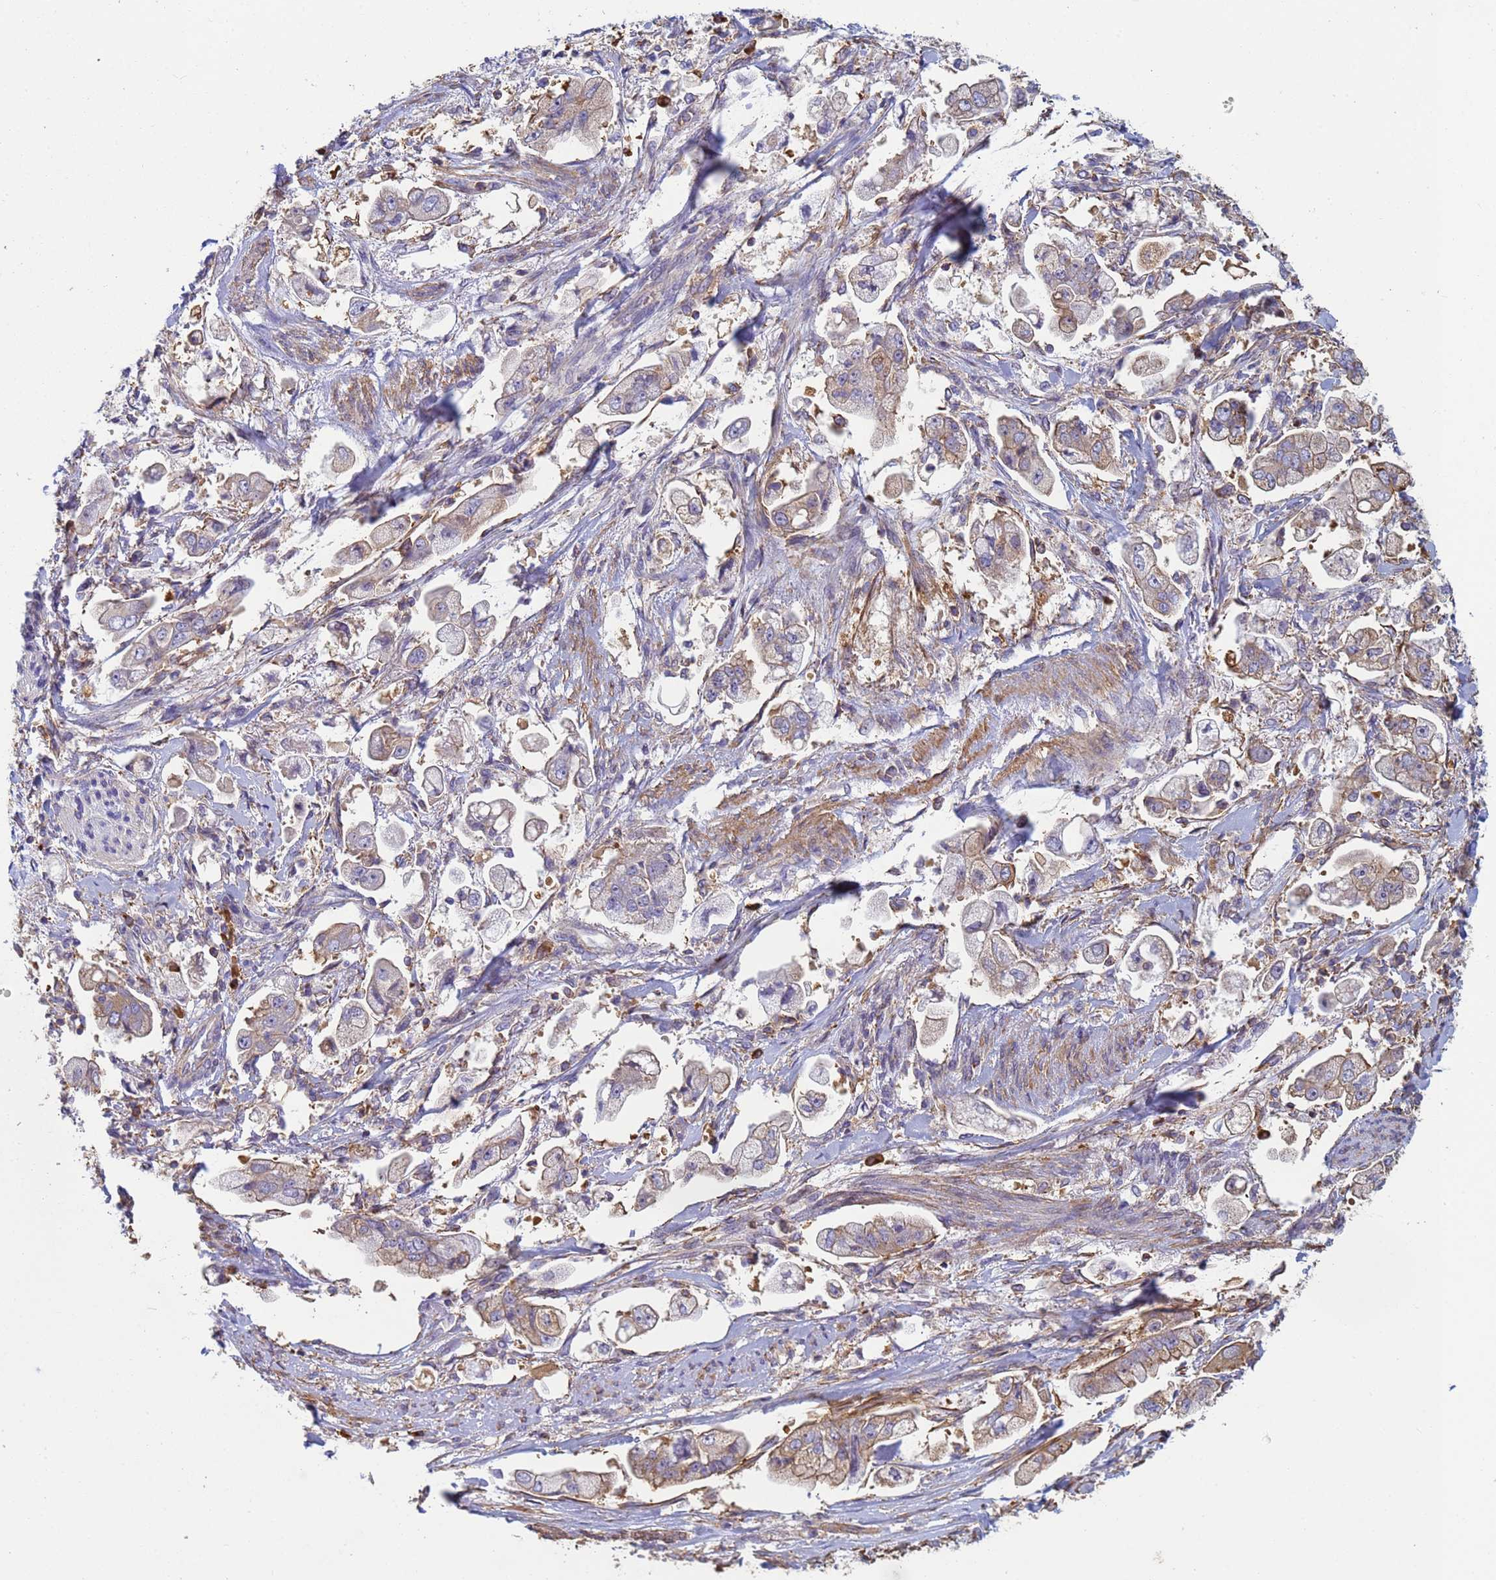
{"staining": {"intensity": "weak", "quantity": "<25%", "location": "cytoplasmic/membranous"}, "tissue": "stomach cancer", "cell_type": "Tumor cells", "image_type": "cancer", "snomed": [{"axis": "morphology", "description": "Adenocarcinoma, NOS"}, {"axis": "topography", "description": "Stomach"}], "caption": "Tumor cells show no significant protein expression in stomach cancer. (IHC, brightfield microscopy, high magnification).", "gene": "ZNG1B", "patient": {"sex": "male", "age": 62}}